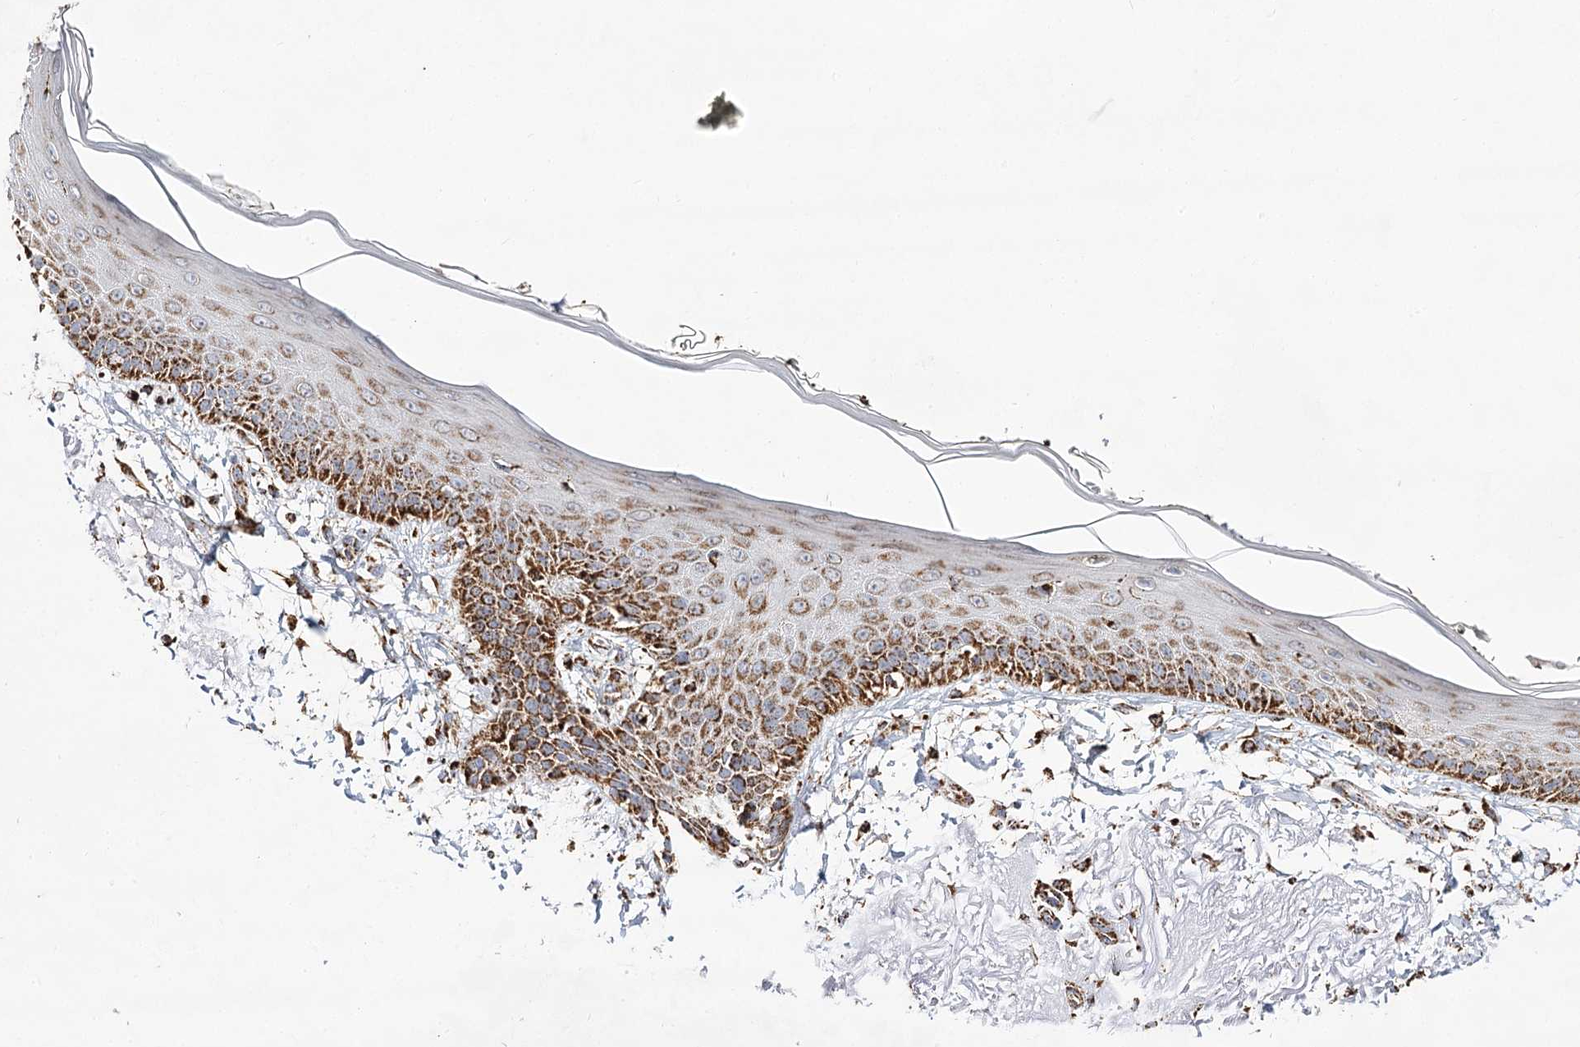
{"staining": {"intensity": "moderate", "quantity": ">75%", "location": "cytoplasmic/membranous"}, "tissue": "skin", "cell_type": "Fibroblasts", "image_type": "normal", "snomed": [{"axis": "morphology", "description": "Normal tissue, NOS"}, {"axis": "topography", "description": "Skin"}, {"axis": "topography", "description": "Skeletal muscle"}], "caption": "Immunohistochemistry of normal skin reveals medium levels of moderate cytoplasmic/membranous positivity in about >75% of fibroblasts.", "gene": "NADK2", "patient": {"sex": "male", "age": 83}}